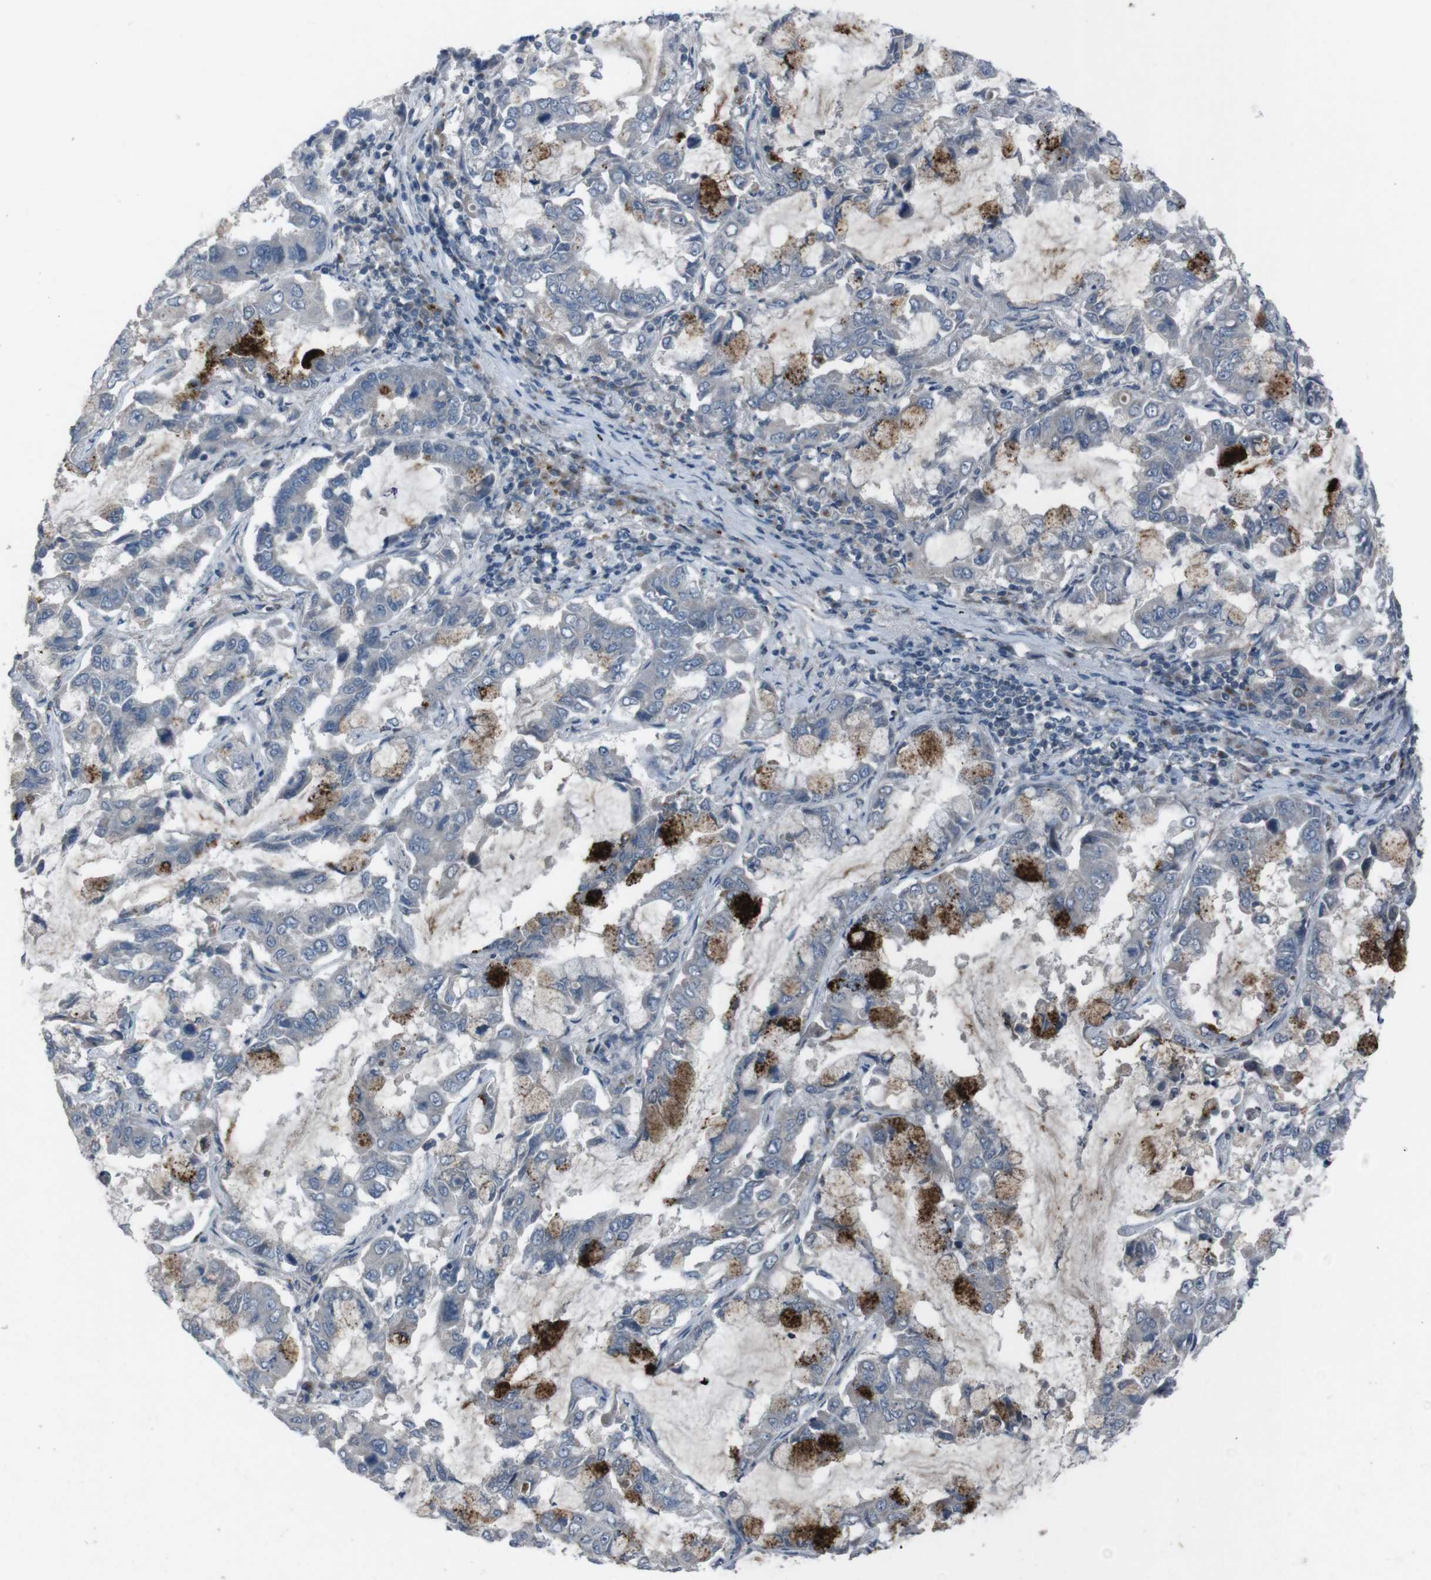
{"staining": {"intensity": "negative", "quantity": "none", "location": "none"}, "tissue": "lung cancer", "cell_type": "Tumor cells", "image_type": "cancer", "snomed": [{"axis": "morphology", "description": "Adenocarcinoma, NOS"}, {"axis": "topography", "description": "Lung"}], "caption": "This is an immunohistochemistry histopathology image of lung cancer (adenocarcinoma). There is no expression in tumor cells.", "gene": "EFNA5", "patient": {"sex": "male", "age": 64}}